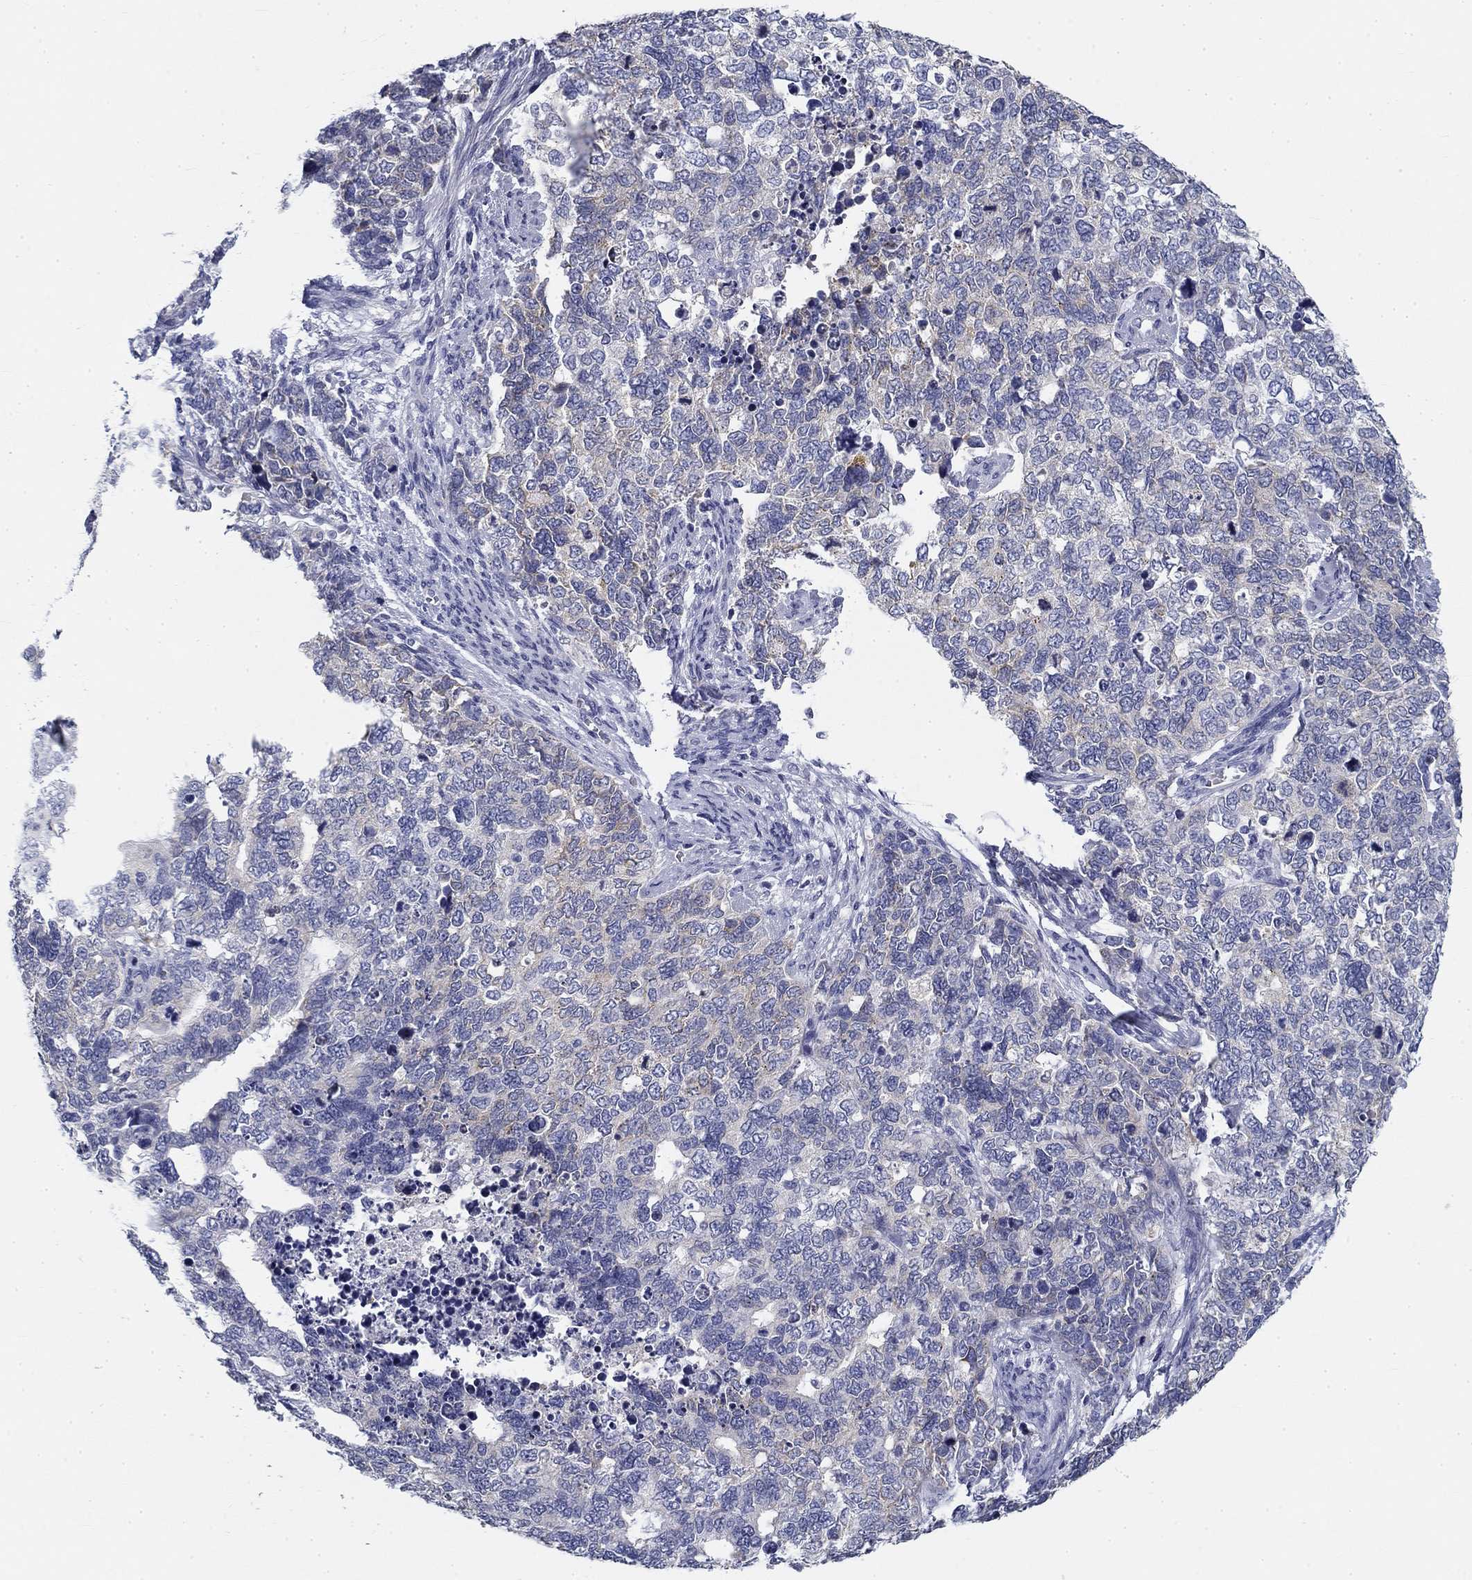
{"staining": {"intensity": "negative", "quantity": "none", "location": "none"}, "tissue": "cervical cancer", "cell_type": "Tumor cells", "image_type": "cancer", "snomed": [{"axis": "morphology", "description": "Squamous cell carcinoma, NOS"}, {"axis": "topography", "description": "Cervix"}], "caption": "DAB immunohistochemical staining of human squamous cell carcinoma (cervical) reveals no significant positivity in tumor cells.", "gene": "GALNTL5", "patient": {"sex": "female", "age": 63}}